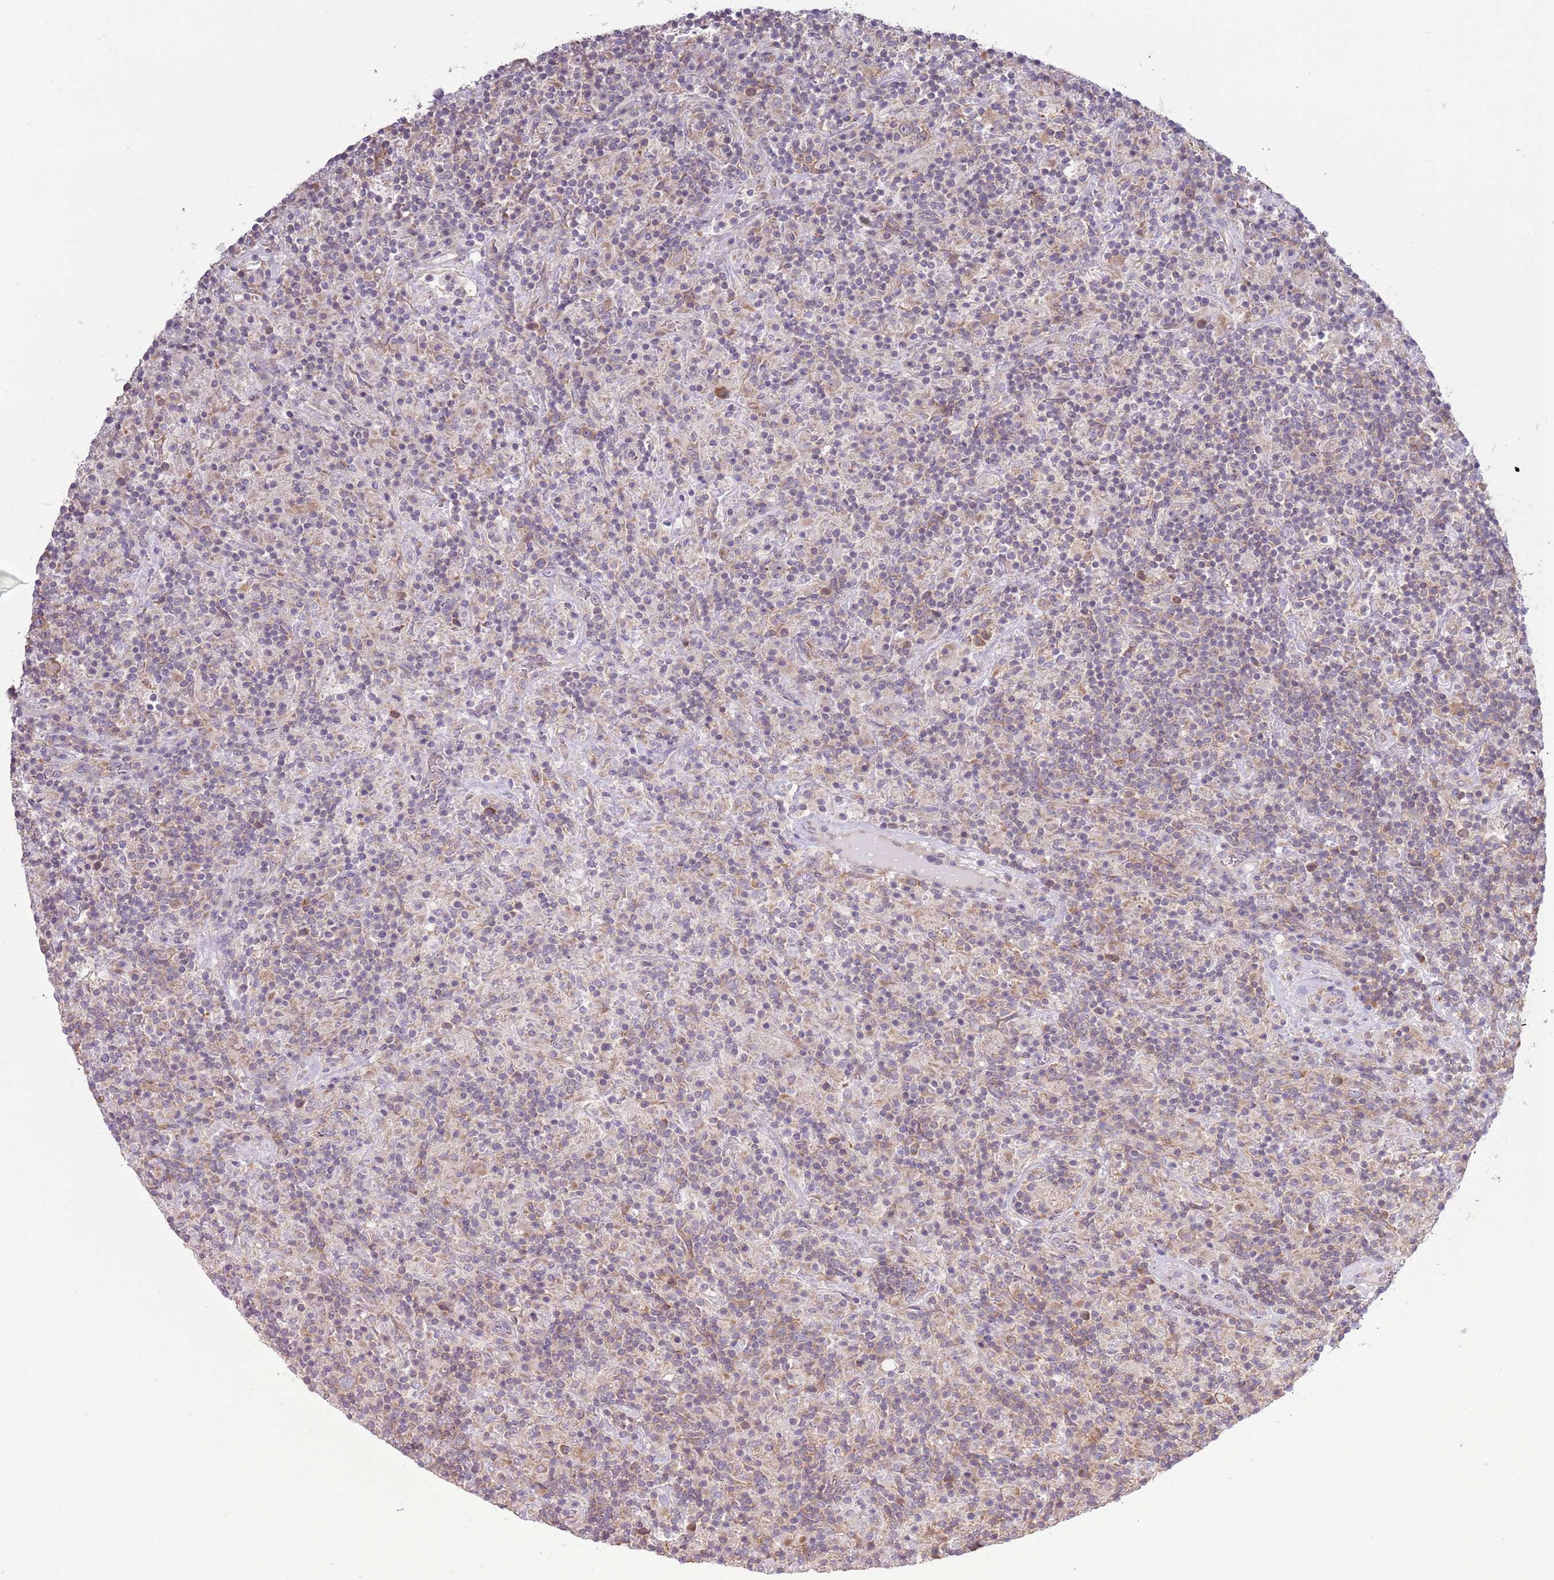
{"staining": {"intensity": "weak", "quantity": ">75%", "location": "cytoplasmic/membranous"}, "tissue": "lymphoma", "cell_type": "Tumor cells", "image_type": "cancer", "snomed": [{"axis": "morphology", "description": "Hodgkin's disease, NOS"}, {"axis": "topography", "description": "Lymph node"}], "caption": "Weak cytoplasmic/membranous protein positivity is identified in approximately >75% of tumor cells in Hodgkin's disease.", "gene": "RPL17-C18orf32", "patient": {"sex": "male", "age": 70}}